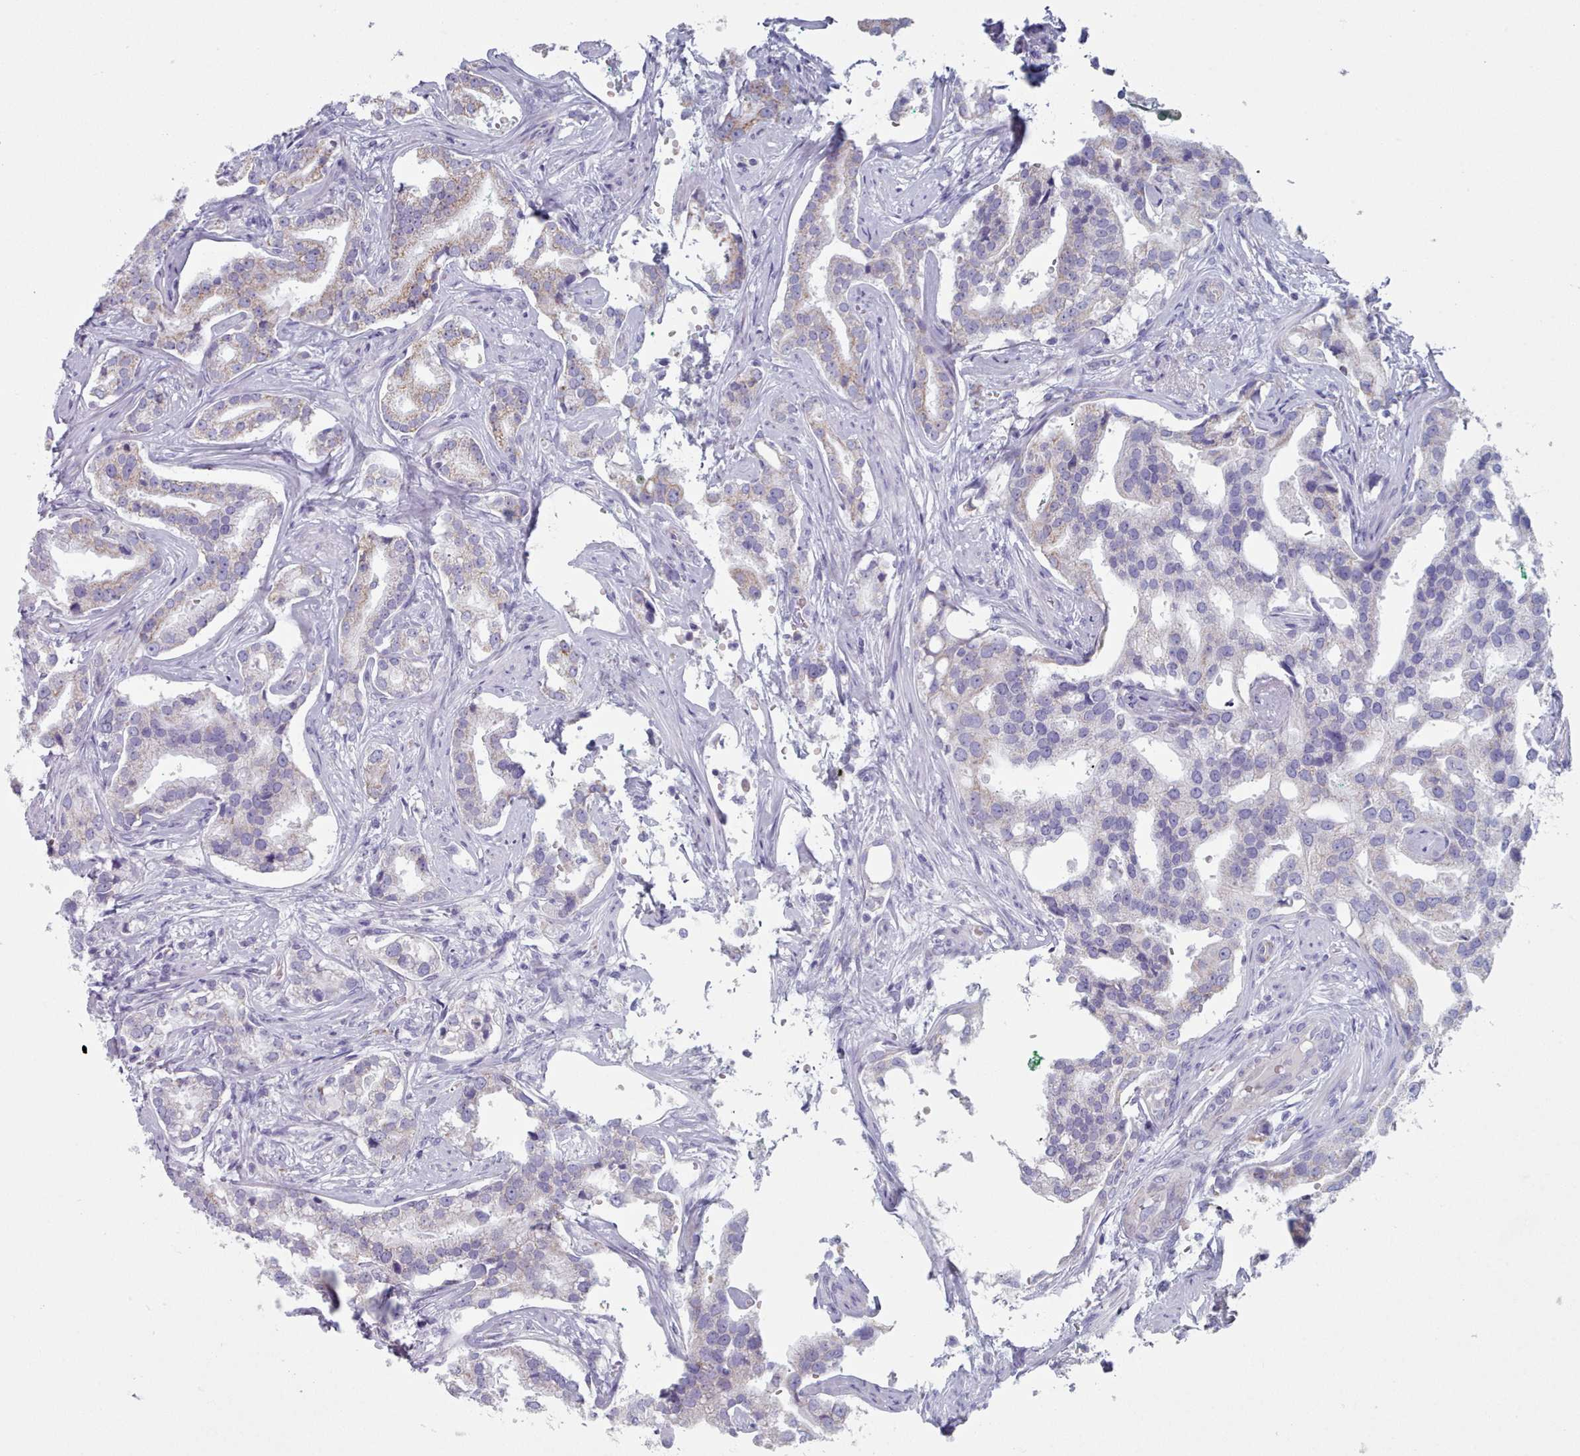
{"staining": {"intensity": "weak", "quantity": "<25%", "location": "cytoplasmic/membranous"}, "tissue": "prostate cancer", "cell_type": "Tumor cells", "image_type": "cancer", "snomed": [{"axis": "morphology", "description": "Adenocarcinoma, High grade"}, {"axis": "topography", "description": "Prostate"}], "caption": "High power microscopy image of an immunohistochemistry (IHC) image of prostate cancer (adenocarcinoma (high-grade)), revealing no significant positivity in tumor cells.", "gene": "HAO1", "patient": {"sex": "male", "age": 67}}